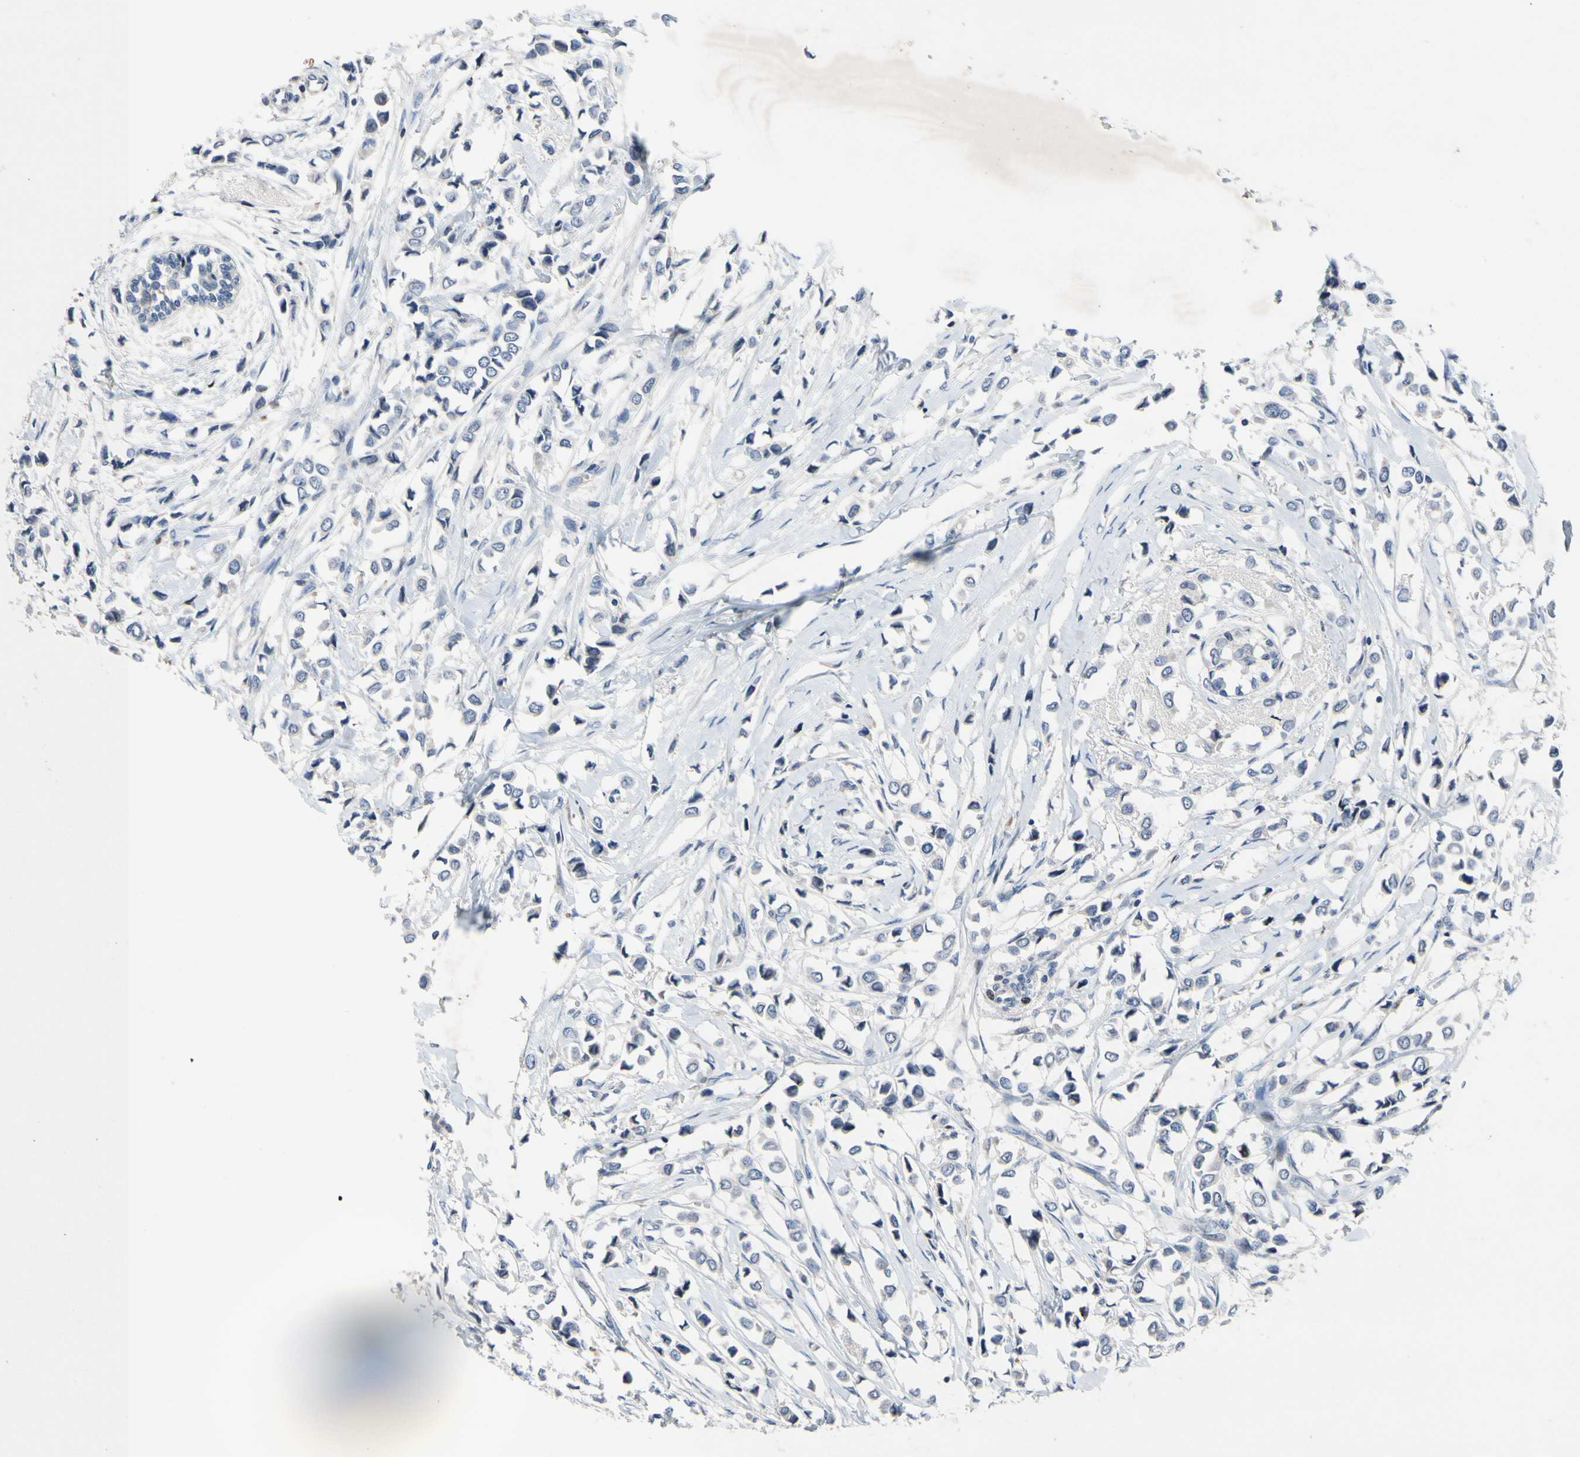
{"staining": {"intensity": "negative", "quantity": "none", "location": "none"}, "tissue": "breast cancer", "cell_type": "Tumor cells", "image_type": "cancer", "snomed": [{"axis": "morphology", "description": "Lobular carcinoma"}, {"axis": "topography", "description": "Breast"}], "caption": "Human breast cancer stained for a protein using immunohistochemistry (IHC) displays no staining in tumor cells.", "gene": "MUTYH", "patient": {"sex": "female", "age": 51}}